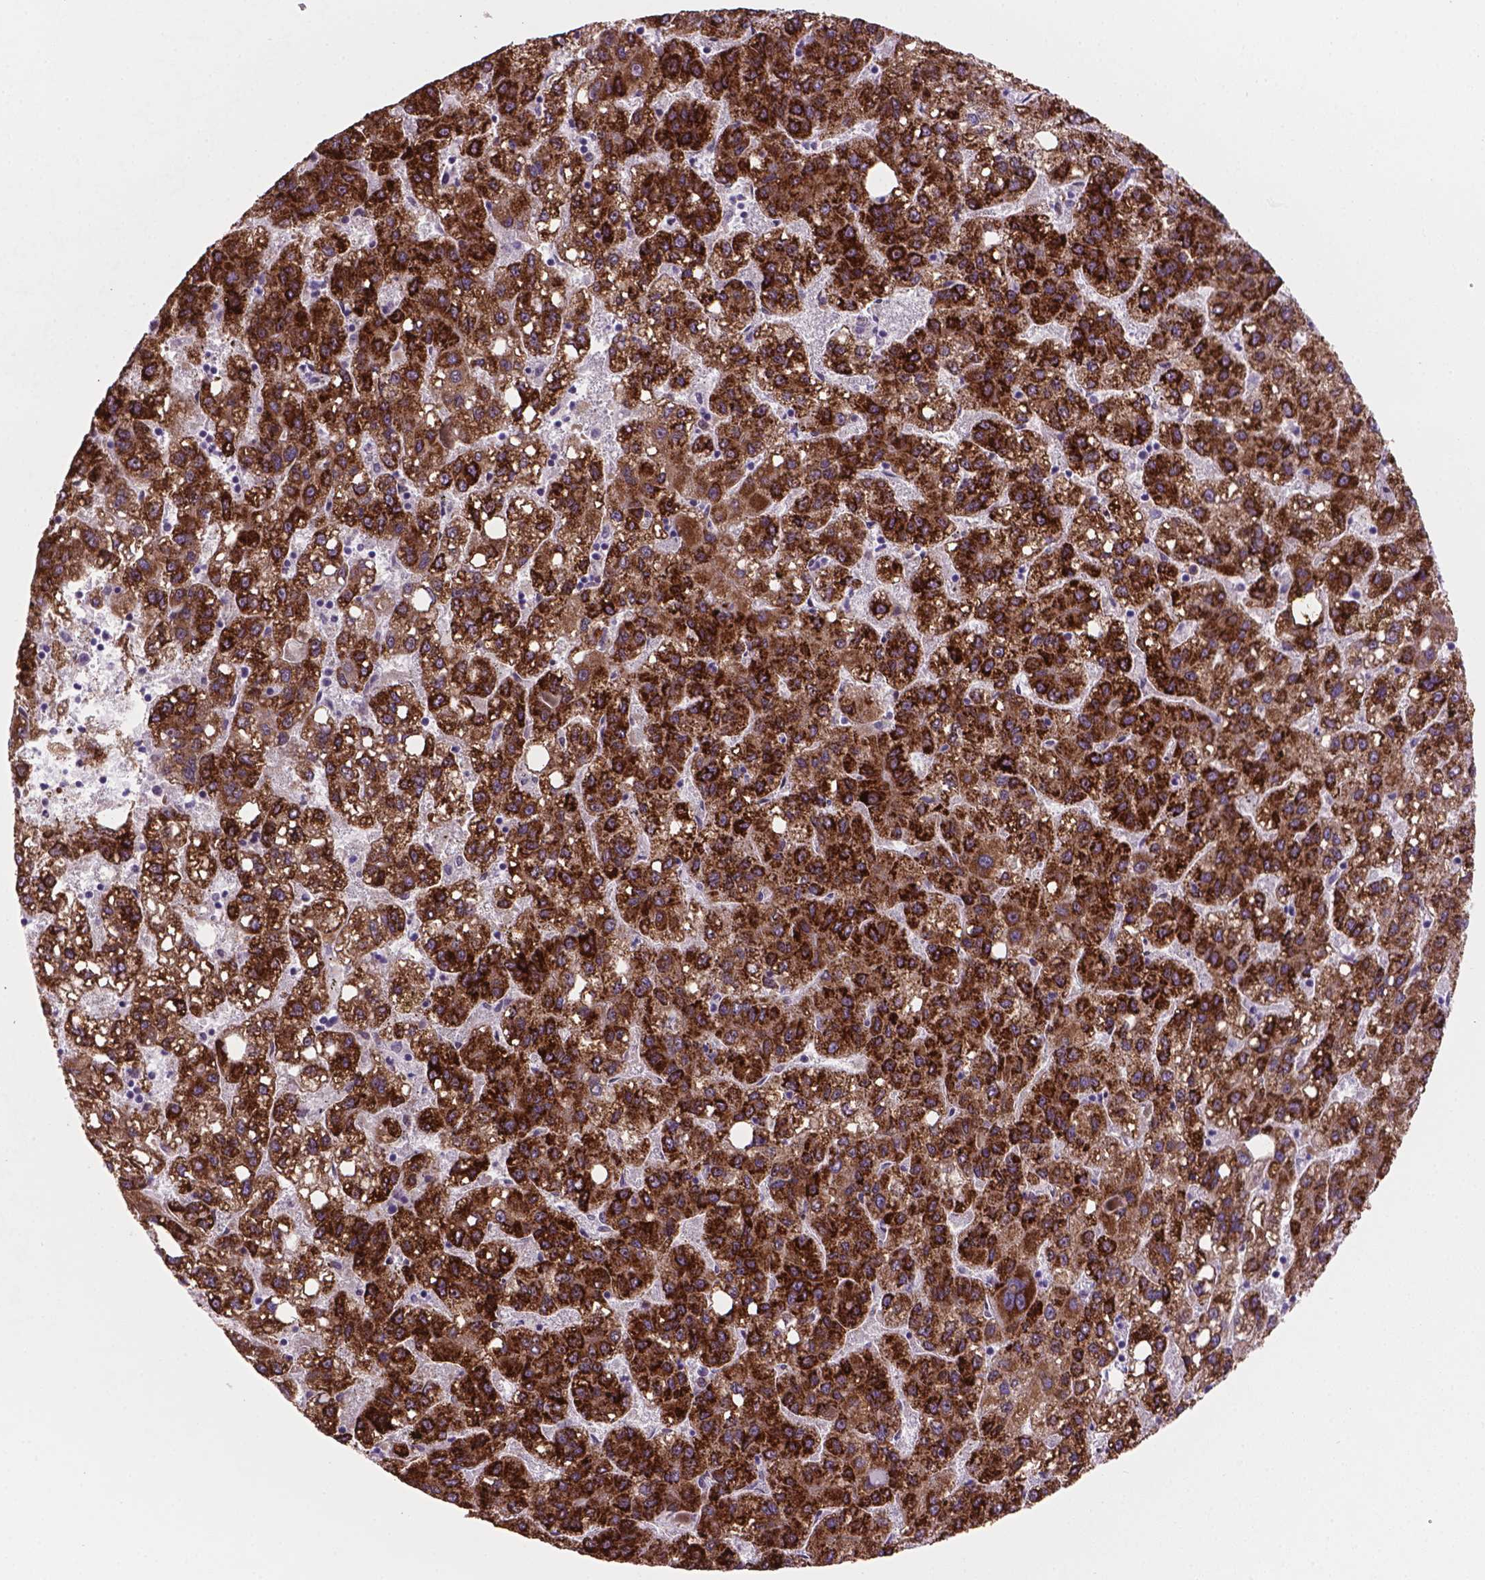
{"staining": {"intensity": "strong", "quantity": ">75%", "location": "cytoplasmic/membranous"}, "tissue": "liver cancer", "cell_type": "Tumor cells", "image_type": "cancer", "snomed": [{"axis": "morphology", "description": "Carcinoma, Hepatocellular, NOS"}, {"axis": "topography", "description": "Liver"}], "caption": "Liver cancer (hepatocellular carcinoma) stained for a protein displays strong cytoplasmic/membranous positivity in tumor cells.", "gene": "FNIP1", "patient": {"sex": "female", "age": 82}}